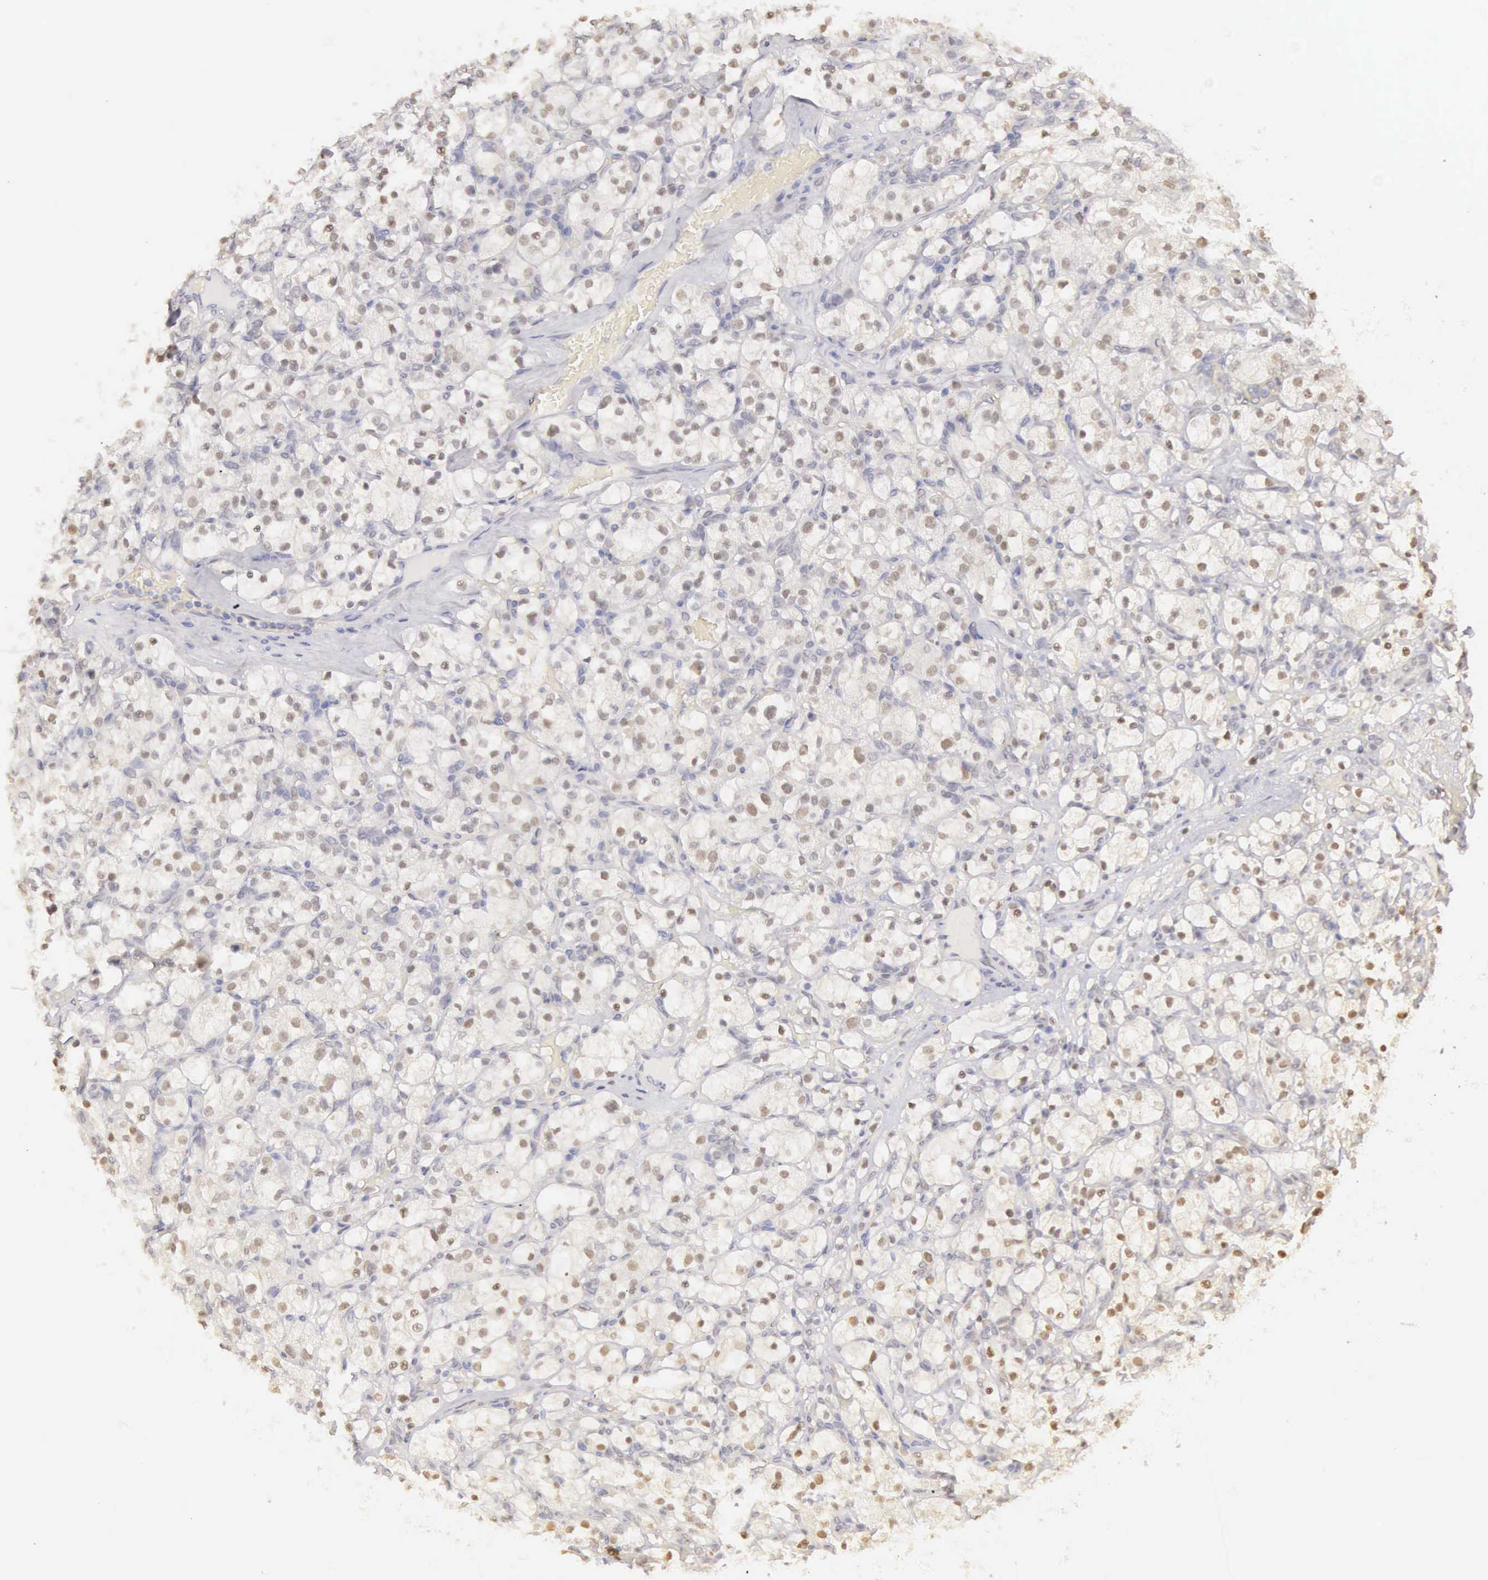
{"staining": {"intensity": "weak", "quantity": "<25%", "location": "nuclear"}, "tissue": "renal cancer", "cell_type": "Tumor cells", "image_type": "cancer", "snomed": [{"axis": "morphology", "description": "Adenocarcinoma, NOS"}, {"axis": "topography", "description": "Kidney"}], "caption": "Human adenocarcinoma (renal) stained for a protein using immunohistochemistry (IHC) exhibits no expression in tumor cells.", "gene": "UBA1", "patient": {"sex": "female", "age": 83}}